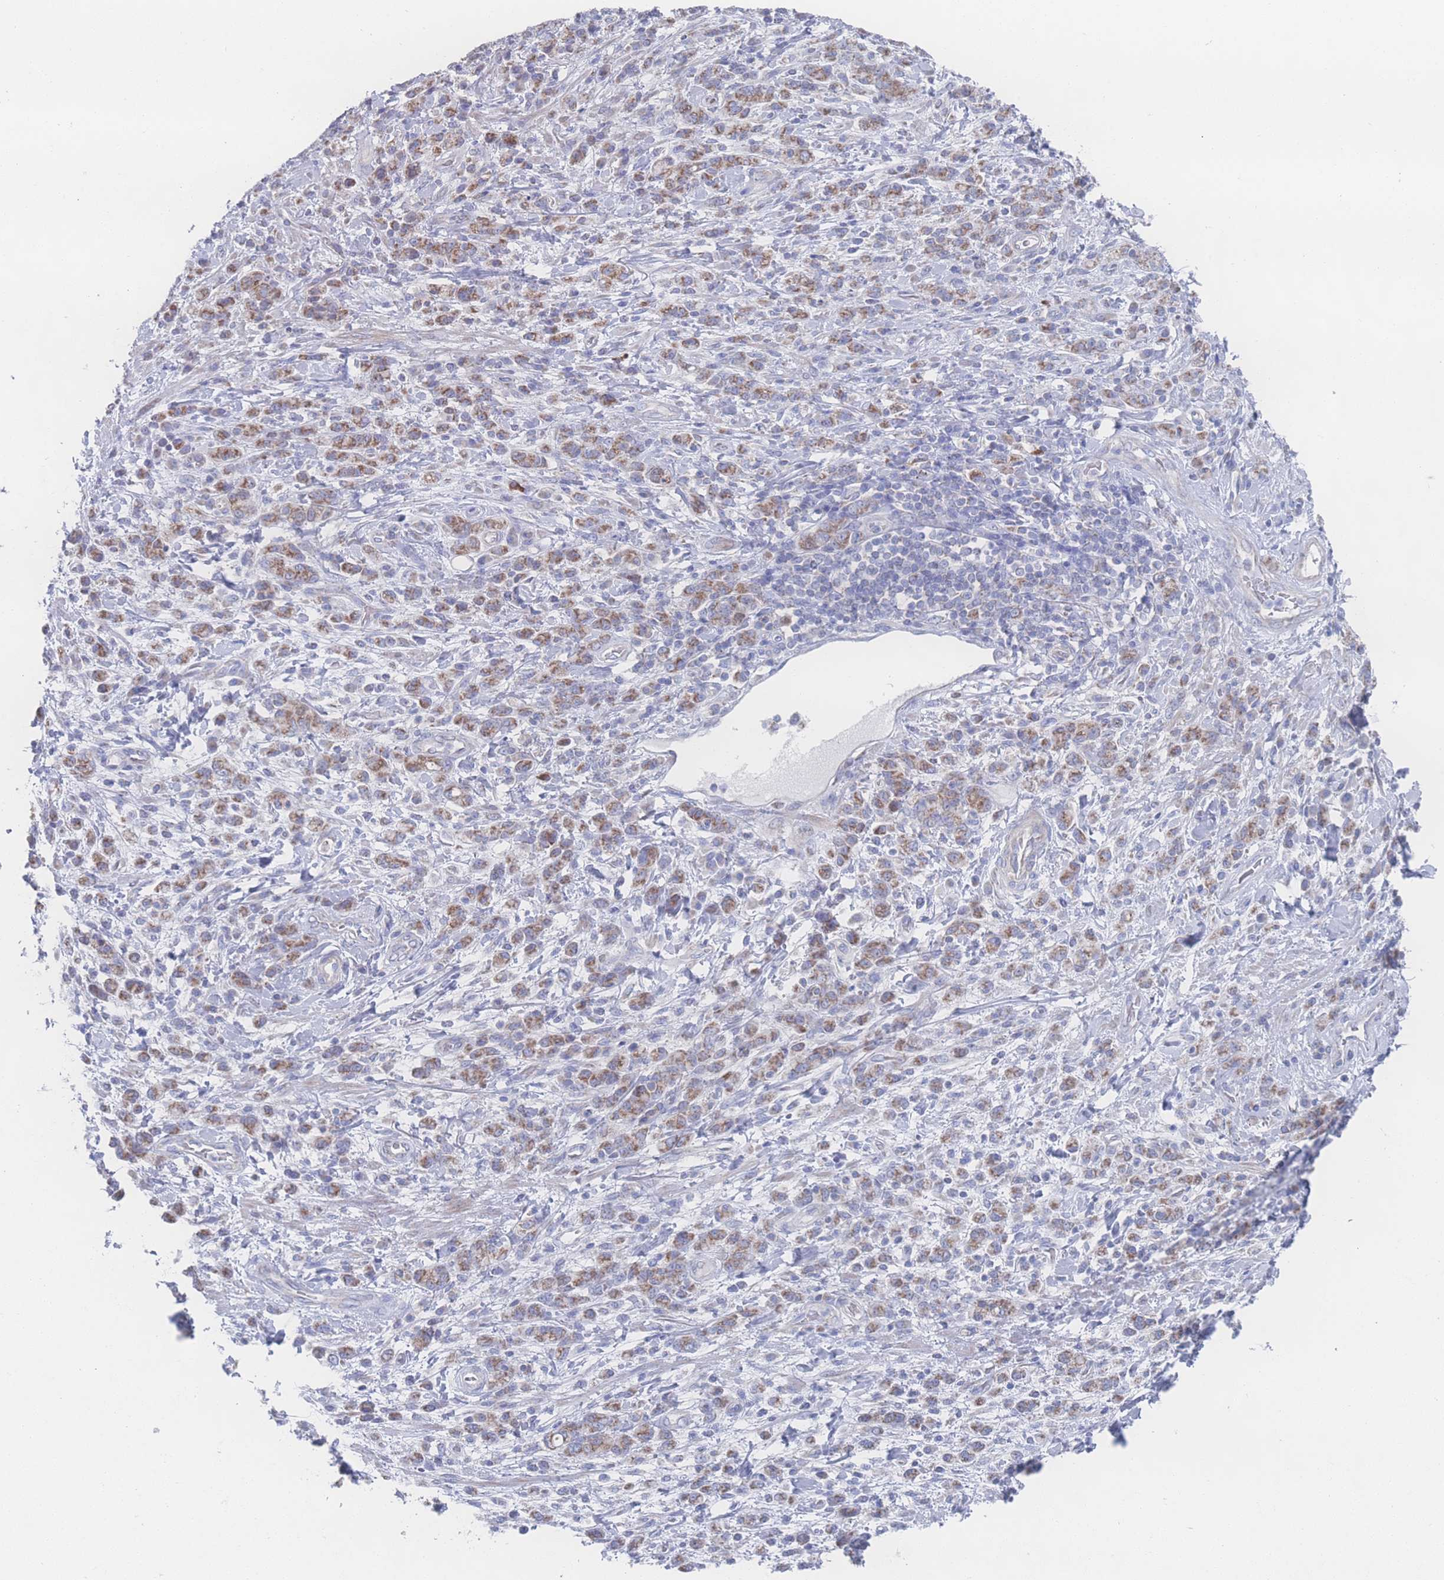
{"staining": {"intensity": "moderate", "quantity": ">75%", "location": "cytoplasmic/membranous"}, "tissue": "stomach cancer", "cell_type": "Tumor cells", "image_type": "cancer", "snomed": [{"axis": "morphology", "description": "Adenocarcinoma, NOS"}, {"axis": "topography", "description": "Stomach"}], "caption": "A brown stain labels moderate cytoplasmic/membranous expression of a protein in human stomach cancer tumor cells.", "gene": "SNPH", "patient": {"sex": "male", "age": 77}}